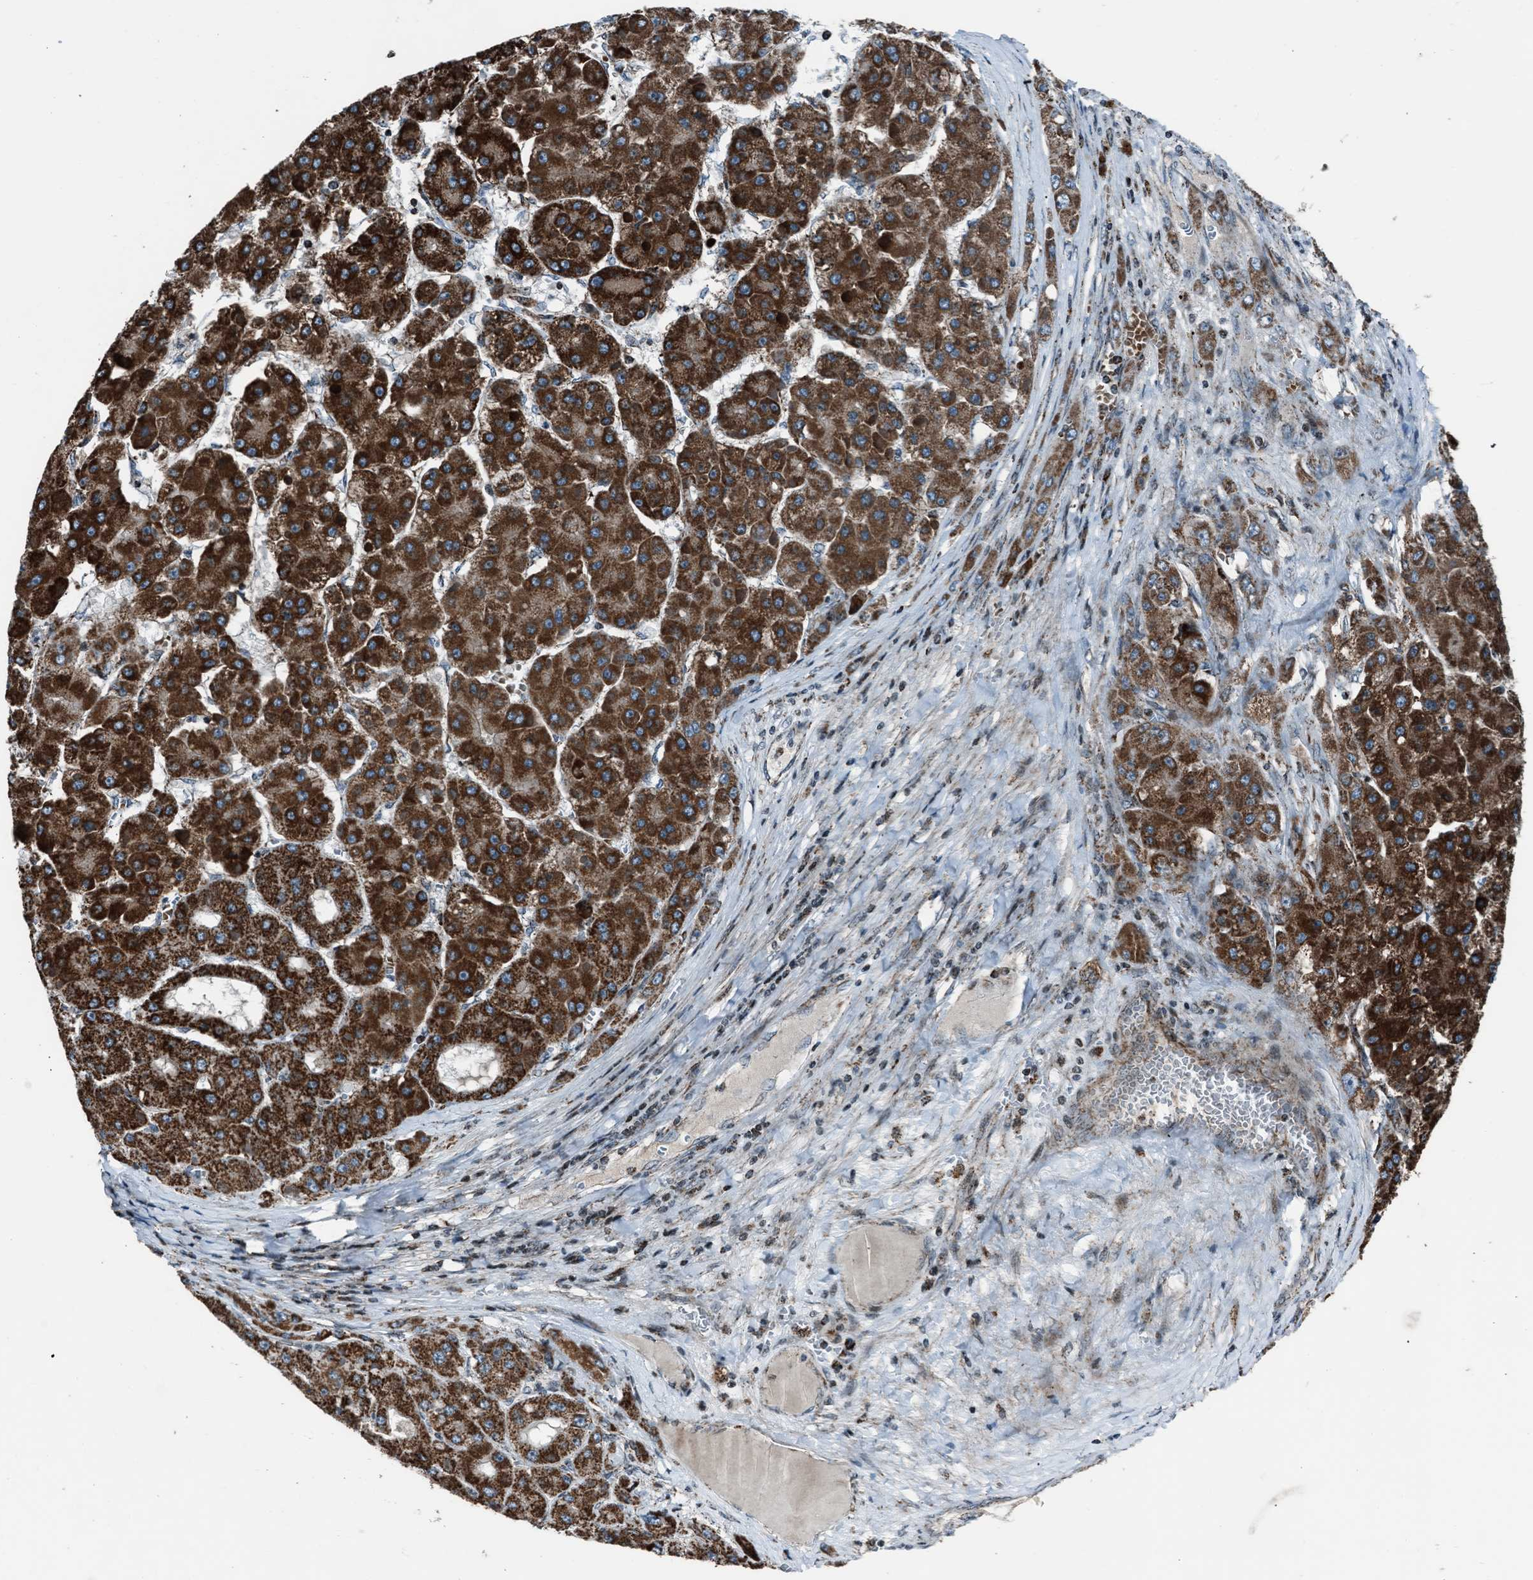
{"staining": {"intensity": "strong", "quantity": ">75%", "location": "cytoplasmic/membranous"}, "tissue": "liver cancer", "cell_type": "Tumor cells", "image_type": "cancer", "snomed": [{"axis": "morphology", "description": "Carcinoma, Hepatocellular, NOS"}, {"axis": "topography", "description": "Liver"}], "caption": "This micrograph demonstrates liver hepatocellular carcinoma stained with IHC to label a protein in brown. The cytoplasmic/membranous of tumor cells show strong positivity for the protein. Nuclei are counter-stained blue.", "gene": "MORC3", "patient": {"sex": "female", "age": 73}}